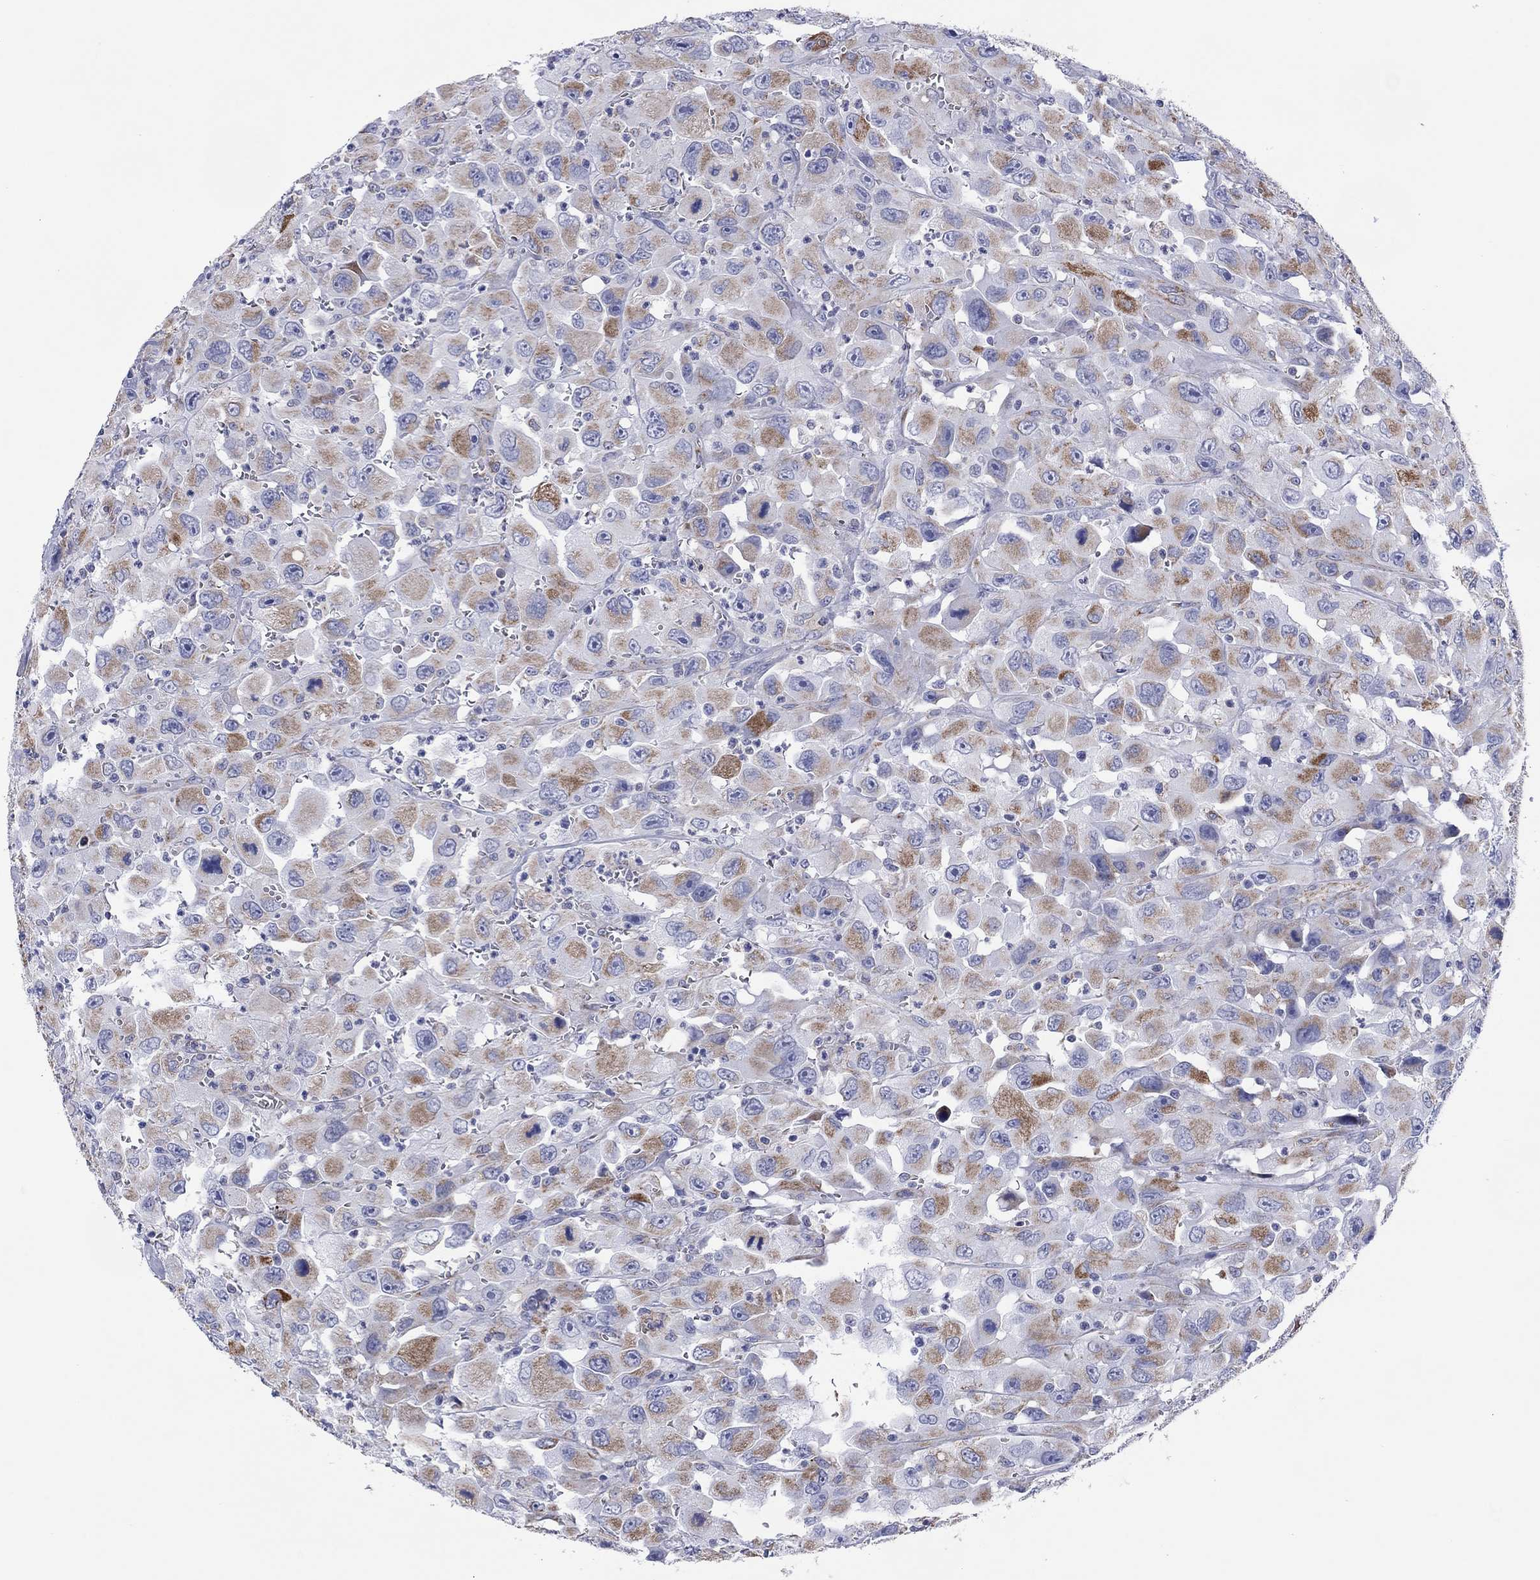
{"staining": {"intensity": "moderate", "quantity": "25%-75%", "location": "cytoplasmic/membranous"}, "tissue": "head and neck cancer", "cell_type": "Tumor cells", "image_type": "cancer", "snomed": [{"axis": "morphology", "description": "Squamous cell carcinoma, NOS"}, {"axis": "morphology", "description": "Squamous cell carcinoma, metastatic, NOS"}, {"axis": "topography", "description": "Oral tissue"}, {"axis": "topography", "description": "Head-Neck"}], "caption": "Human squamous cell carcinoma (head and neck) stained with a protein marker exhibits moderate staining in tumor cells.", "gene": "MGST3", "patient": {"sex": "female", "age": 85}}